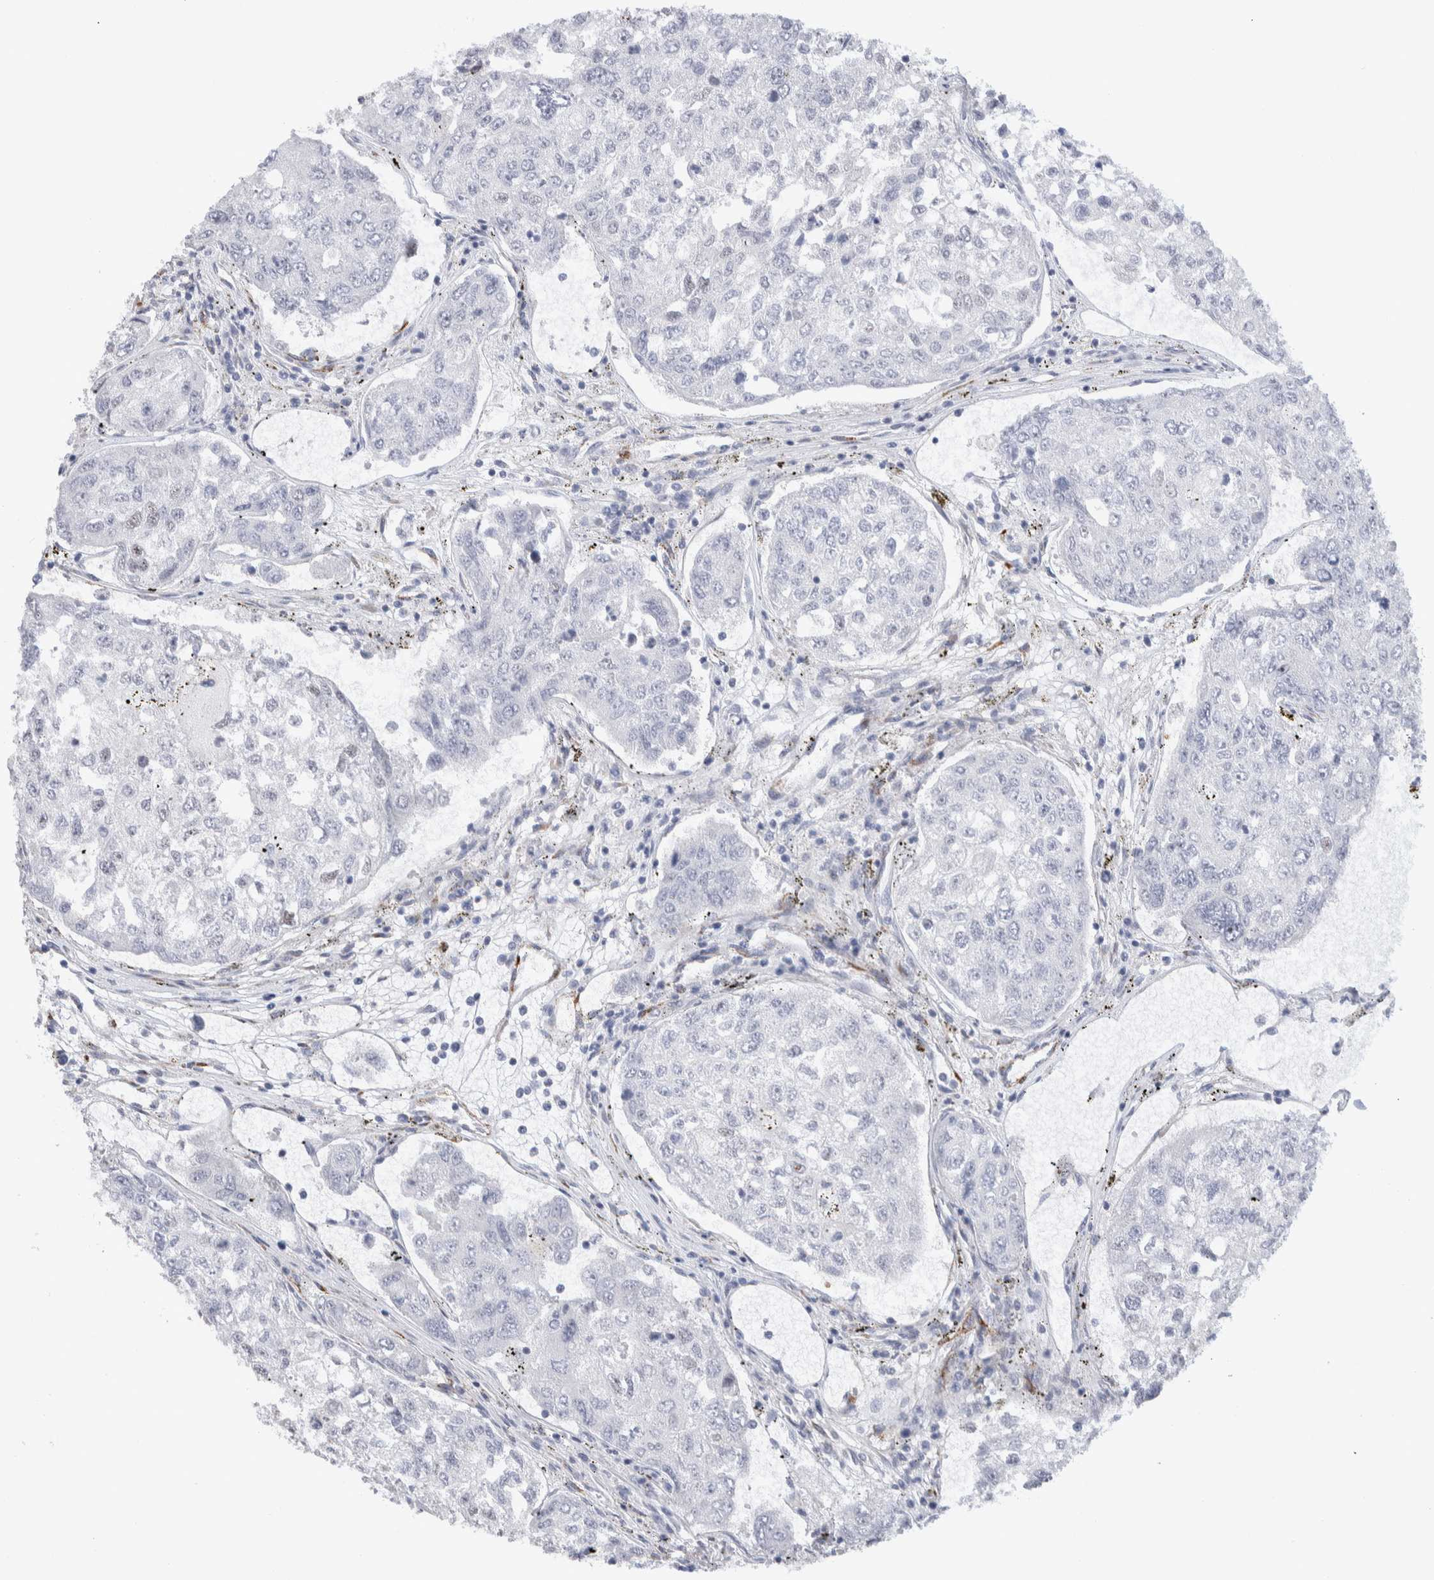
{"staining": {"intensity": "negative", "quantity": "none", "location": "none"}, "tissue": "urothelial cancer", "cell_type": "Tumor cells", "image_type": "cancer", "snomed": [{"axis": "morphology", "description": "Urothelial carcinoma, High grade"}, {"axis": "topography", "description": "Lymph node"}, {"axis": "topography", "description": "Urinary bladder"}], "caption": "Protein analysis of urothelial carcinoma (high-grade) exhibits no significant staining in tumor cells.", "gene": "SEPTIN4", "patient": {"sex": "male", "age": 51}}